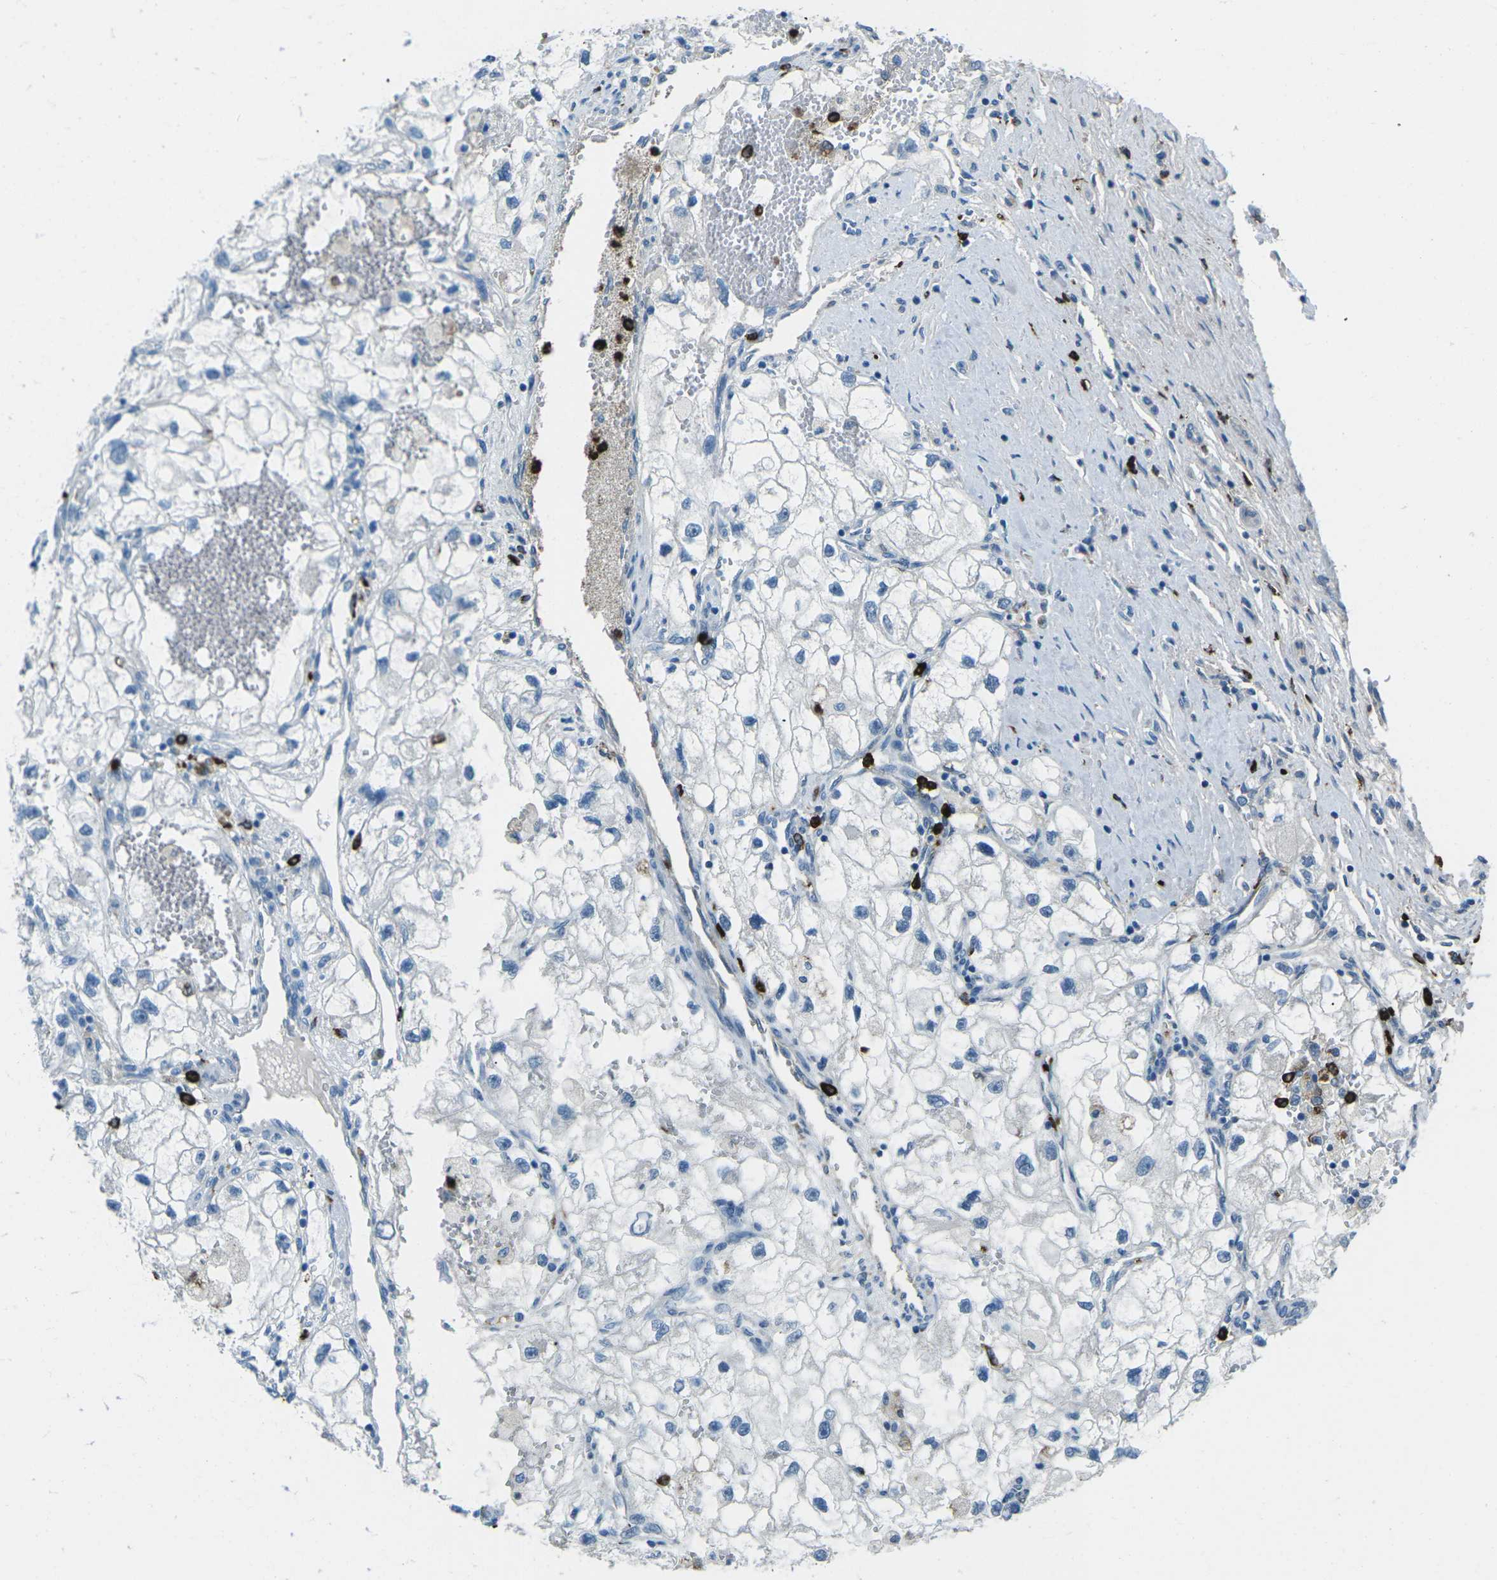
{"staining": {"intensity": "negative", "quantity": "none", "location": "none"}, "tissue": "renal cancer", "cell_type": "Tumor cells", "image_type": "cancer", "snomed": [{"axis": "morphology", "description": "Adenocarcinoma, NOS"}, {"axis": "topography", "description": "Kidney"}], "caption": "An image of adenocarcinoma (renal) stained for a protein exhibits no brown staining in tumor cells.", "gene": "FCN1", "patient": {"sex": "female", "age": 70}}